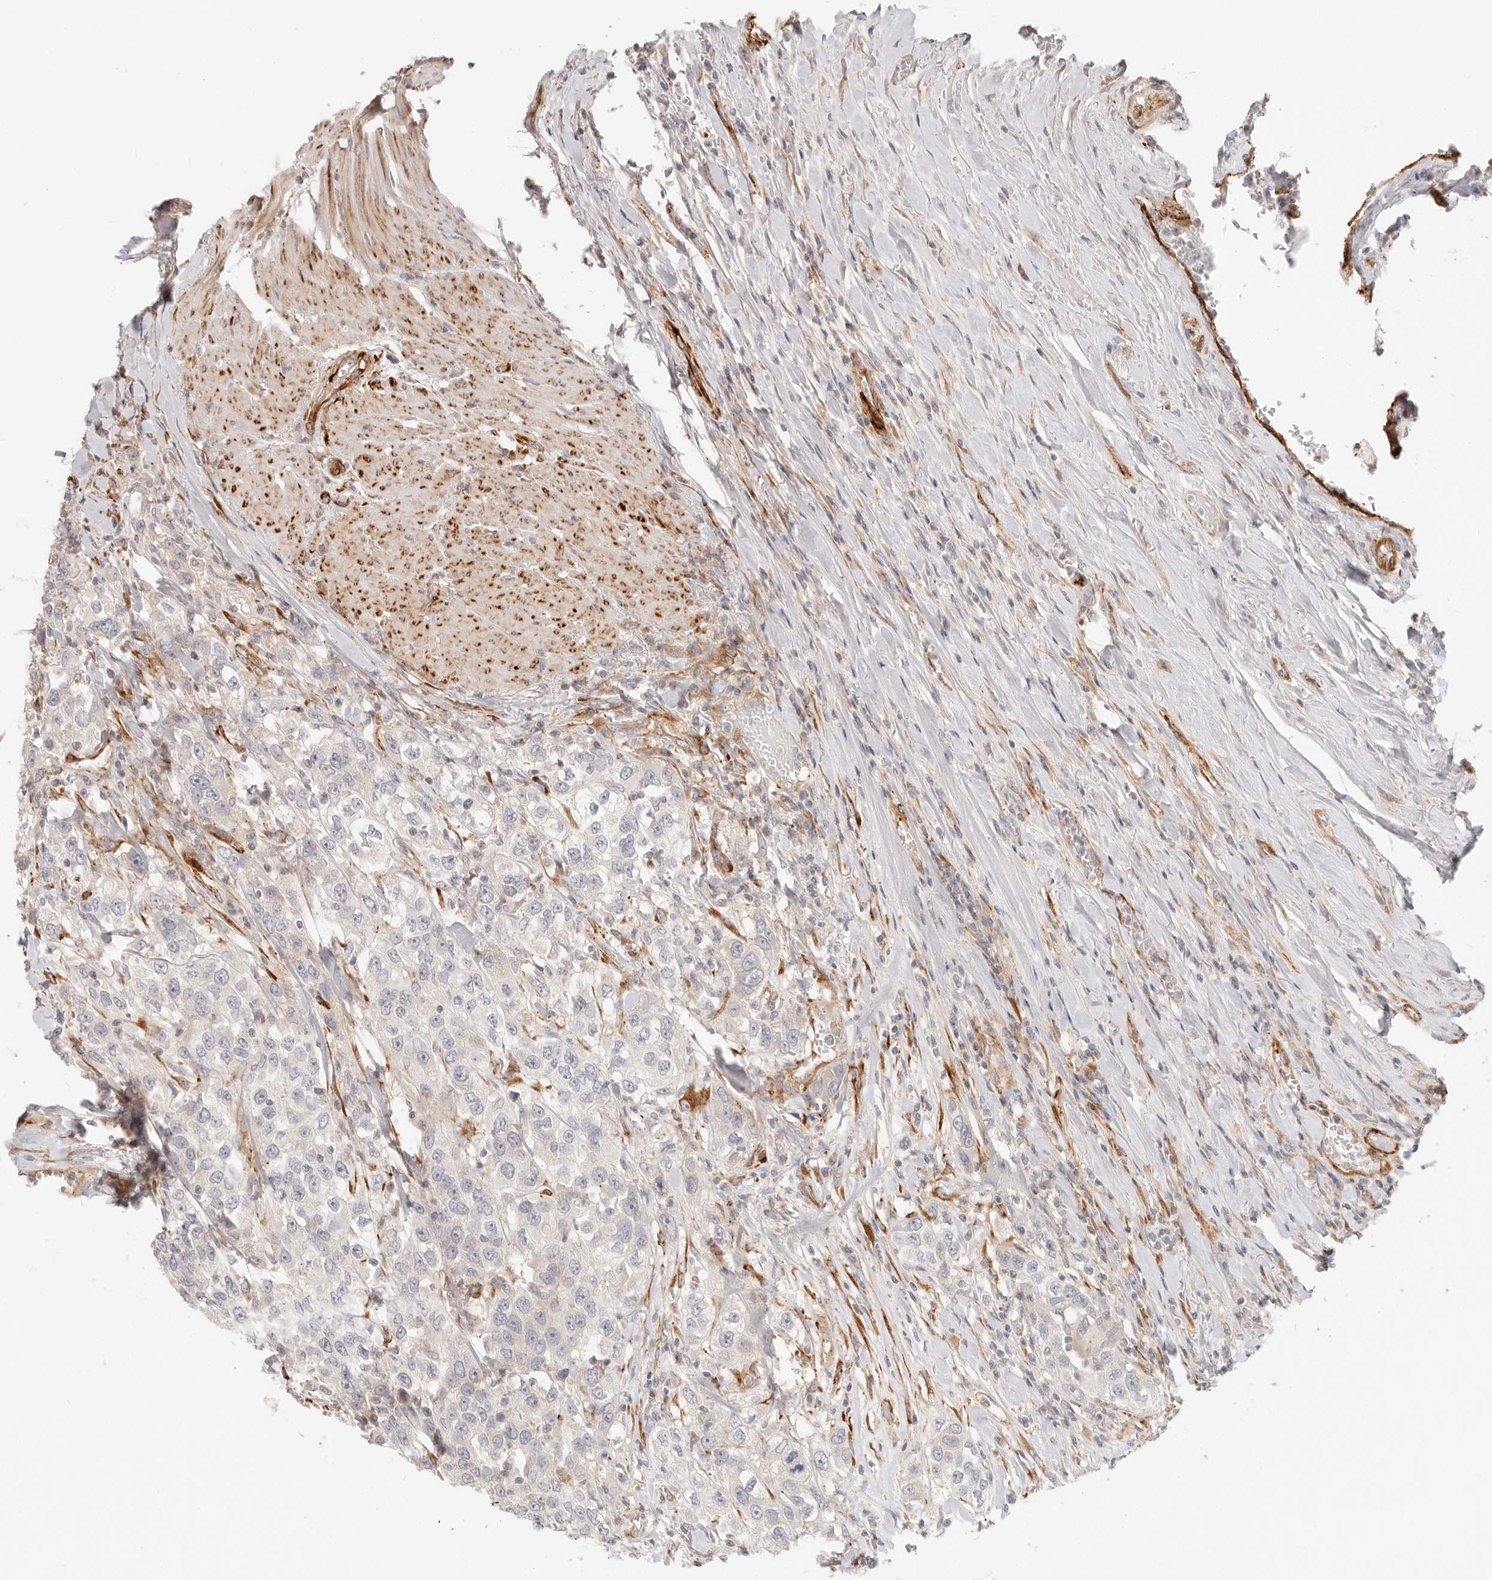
{"staining": {"intensity": "negative", "quantity": "none", "location": "none"}, "tissue": "urothelial cancer", "cell_type": "Tumor cells", "image_type": "cancer", "snomed": [{"axis": "morphology", "description": "Urothelial carcinoma, High grade"}, {"axis": "topography", "description": "Urinary bladder"}], "caption": "A micrograph of human urothelial cancer is negative for staining in tumor cells.", "gene": "SASS6", "patient": {"sex": "female", "age": 80}}